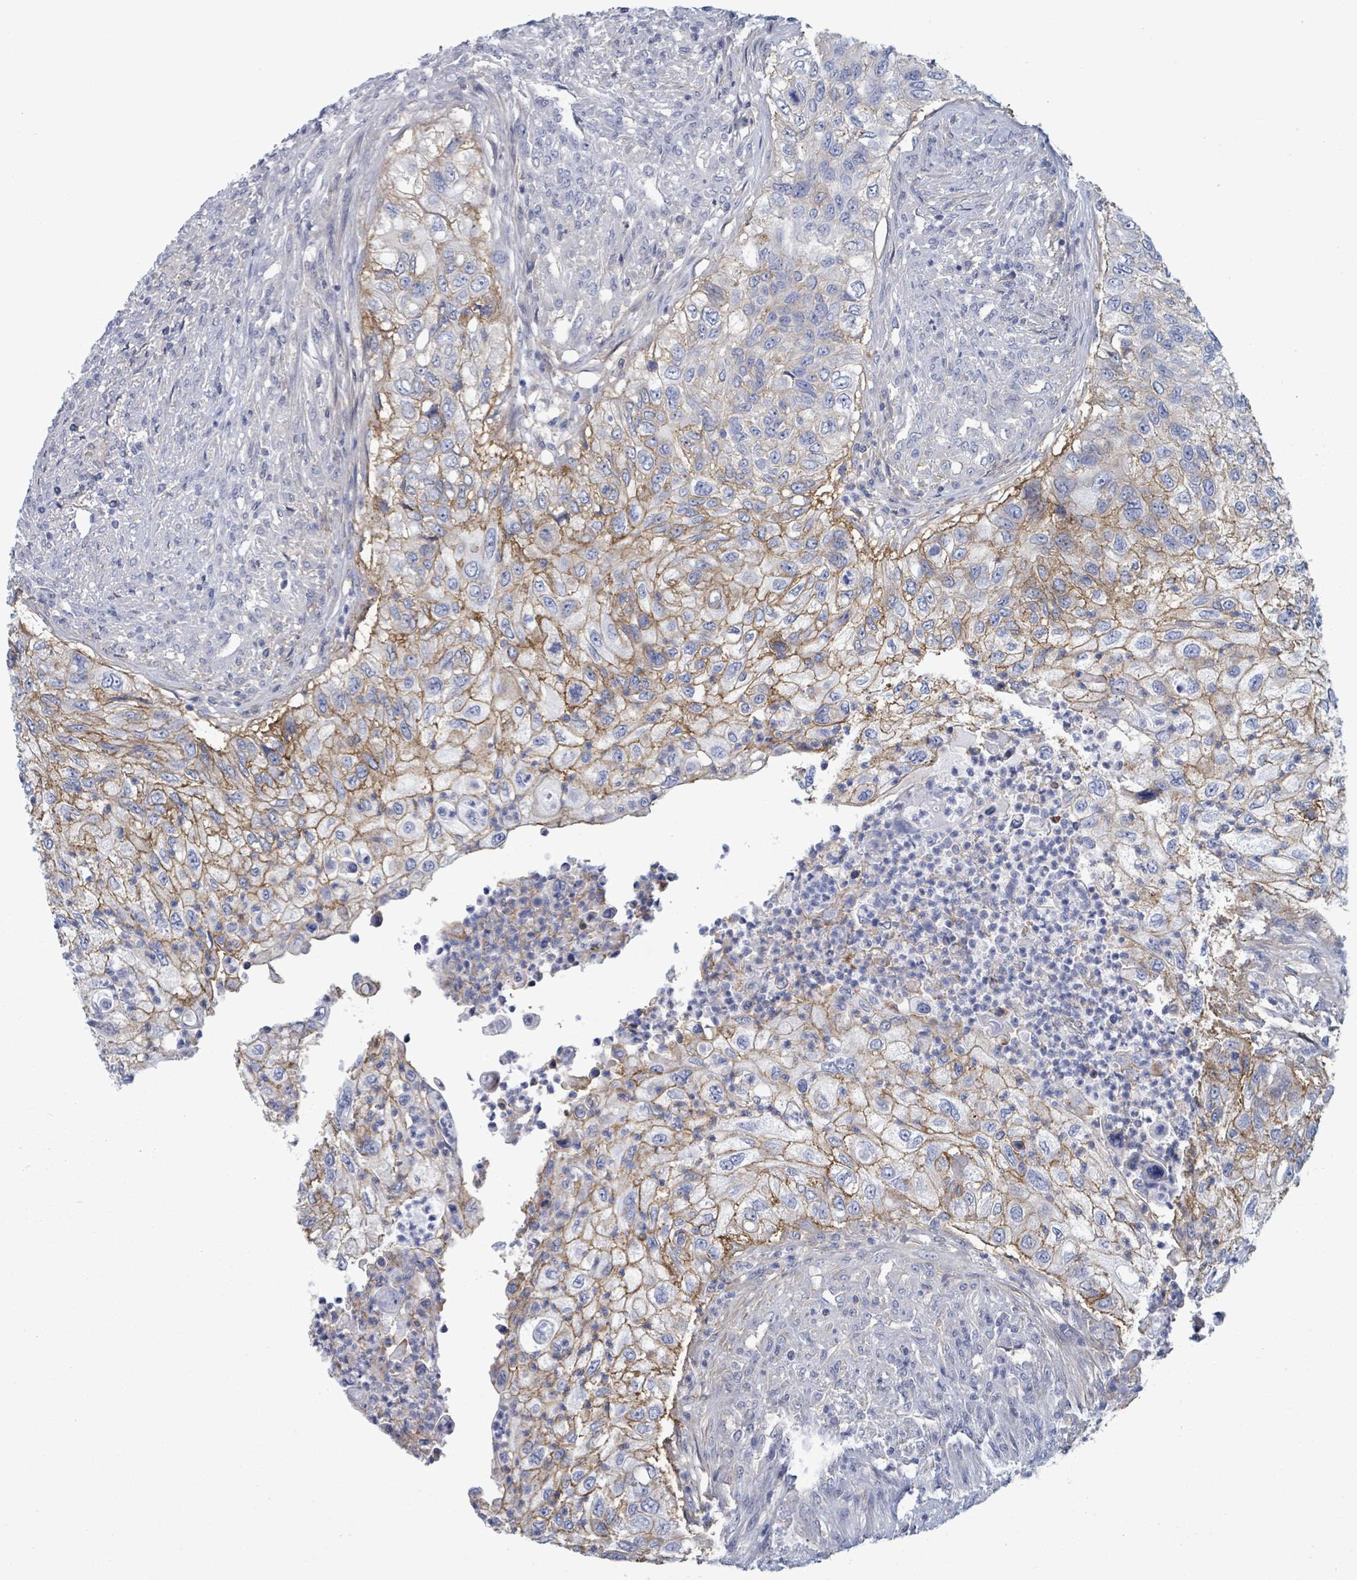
{"staining": {"intensity": "moderate", "quantity": ">75%", "location": "cytoplasmic/membranous"}, "tissue": "urothelial cancer", "cell_type": "Tumor cells", "image_type": "cancer", "snomed": [{"axis": "morphology", "description": "Urothelial carcinoma, High grade"}, {"axis": "topography", "description": "Urinary bladder"}], "caption": "DAB immunohistochemical staining of urothelial carcinoma (high-grade) exhibits moderate cytoplasmic/membranous protein staining in approximately >75% of tumor cells.", "gene": "BSG", "patient": {"sex": "female", "age": 60}}